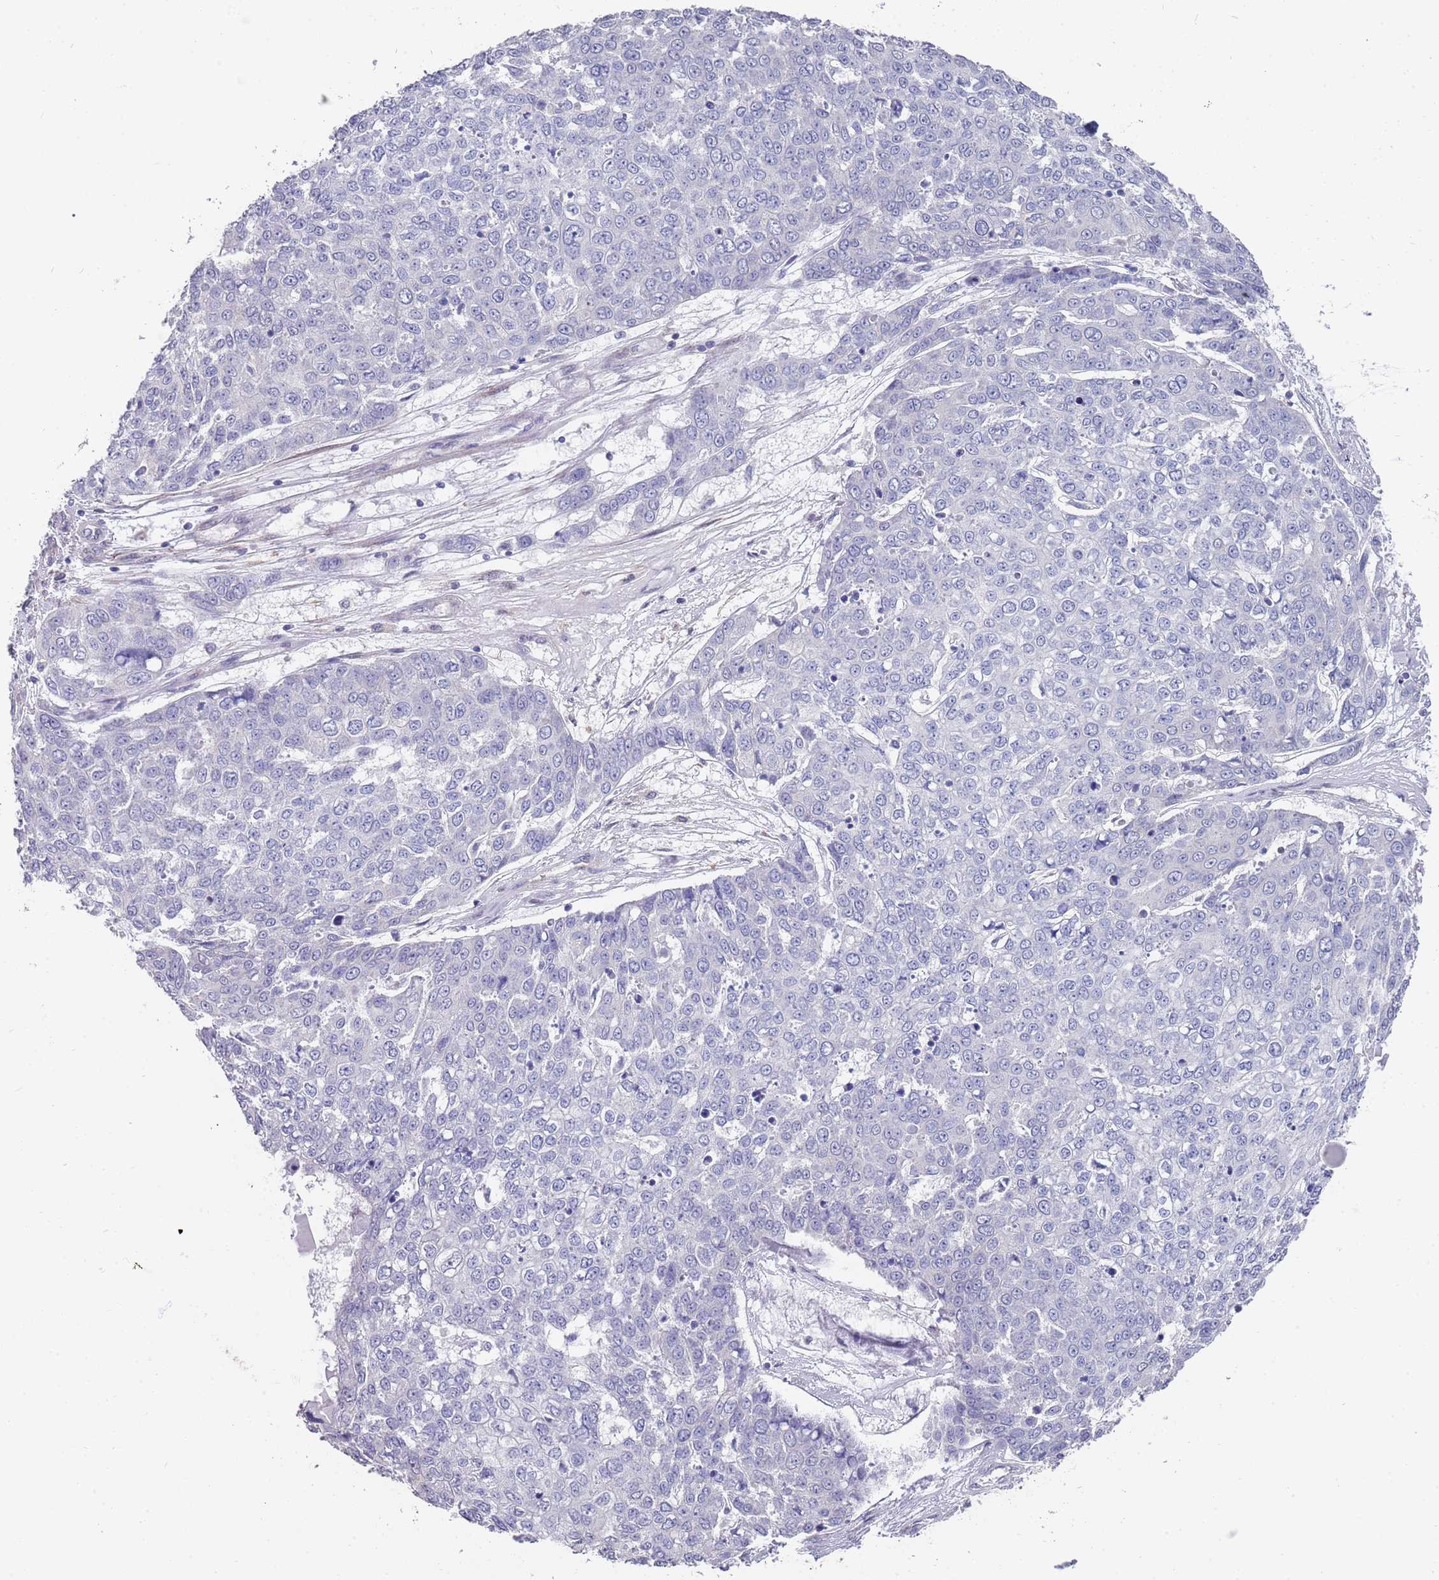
{"staining": {"intensity": "negative", "quantity": "none", "location": "none"}, "tissue": "skin cancer", "cell_type": "Tumor cells", "image_type": "cancer", "snomed": [{"axis": "morphology", "description": "Squamous cell carcinoma, NOS"}, {"axis": "topography", "description": "Skin"}], "caption": "Tumor cells are negative for brown protein staining in squamous cell carcinoma (skin).", "gene": "ANK2", "patient": {"sex": "male", "age": 71}}